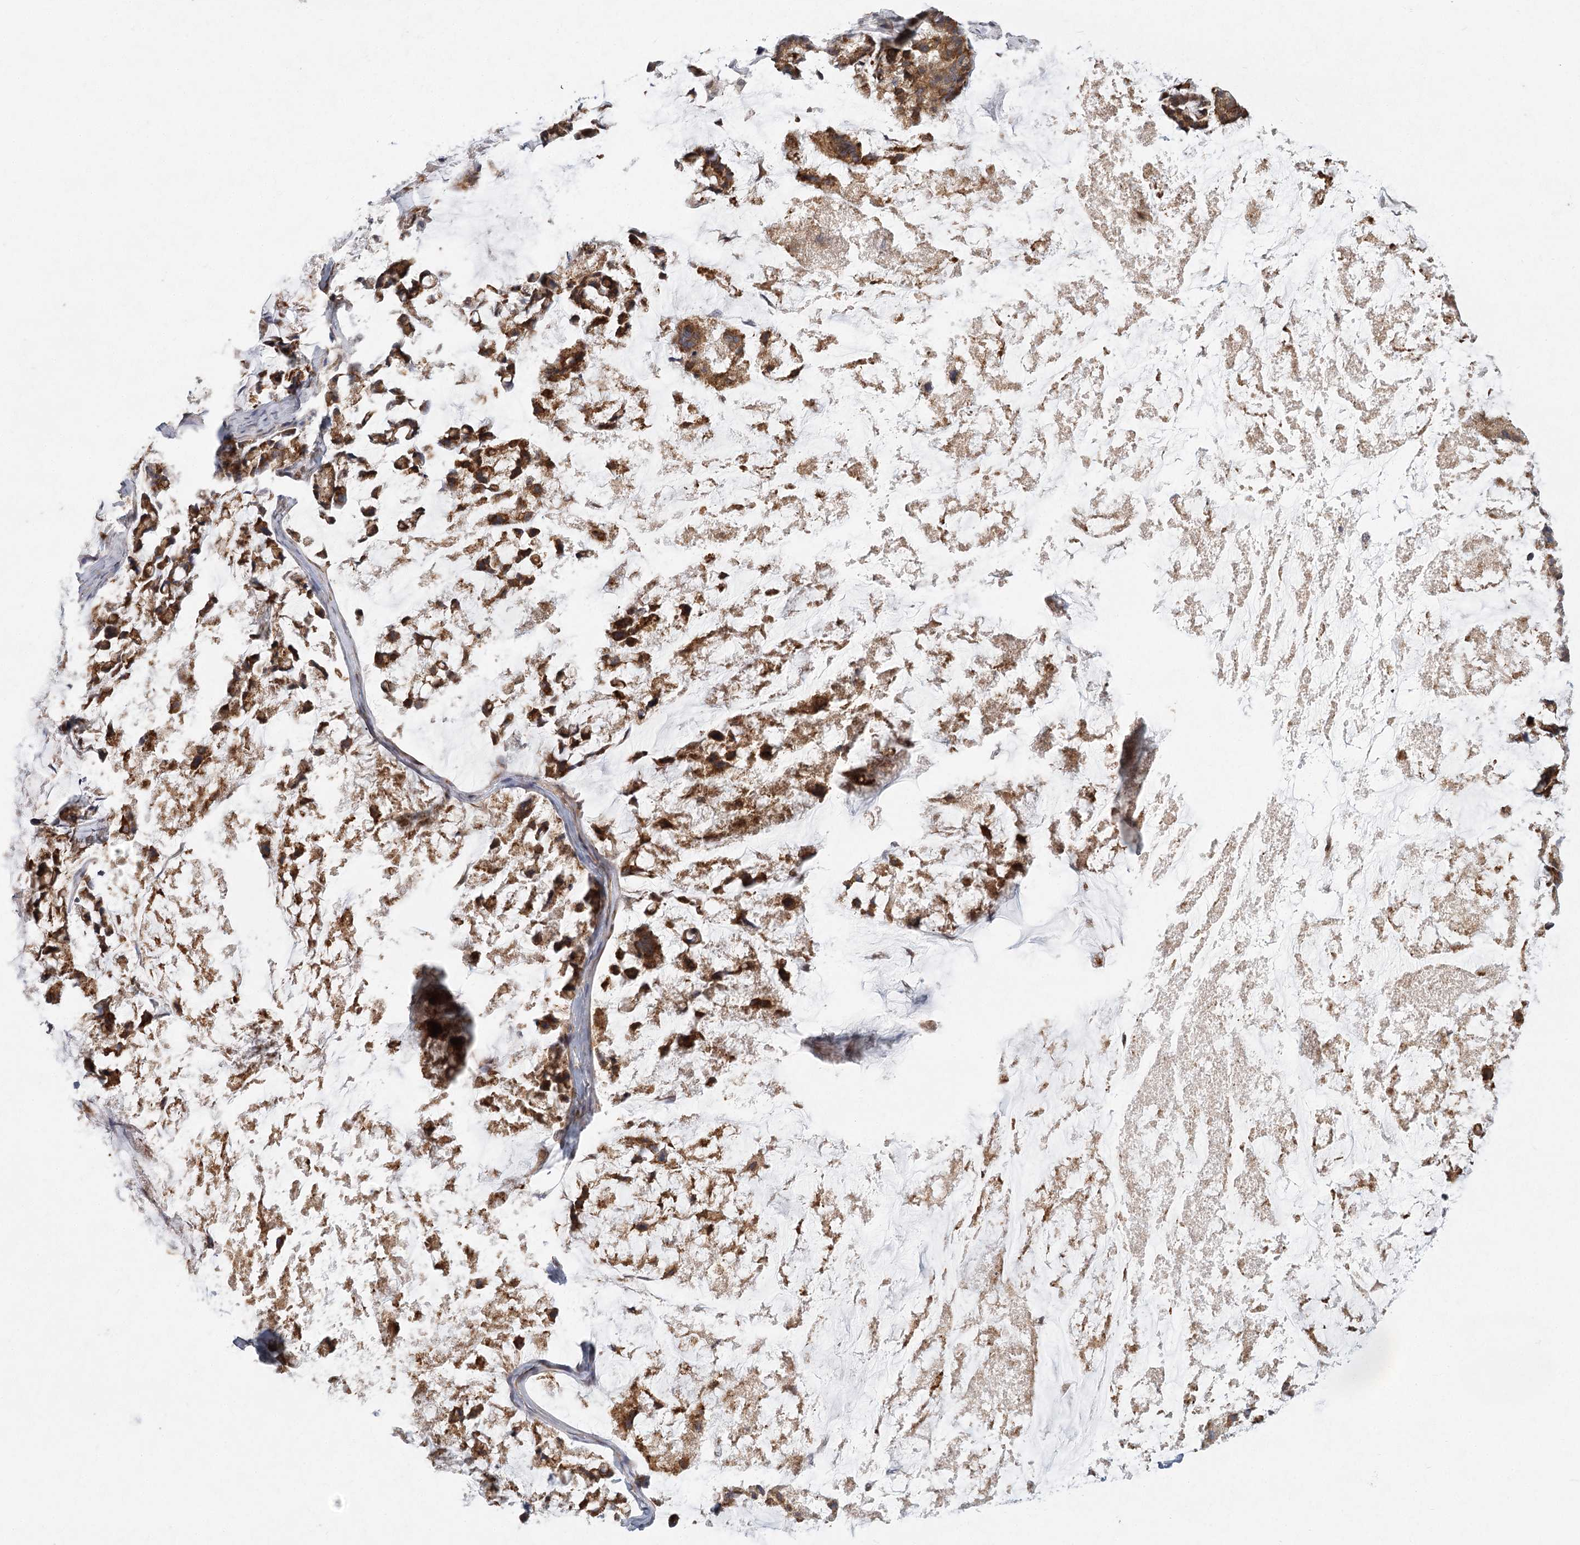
{"staining": {"intensity": "moderate", "quantity": ">75%", "location": "cytoplasmic/membranous"}, "tissue": "stomach cancer", "cell_type": "Tumor cells", "image_type": "cancer", "snomed": [{"axis": "morphology", "description": "Adenocarcinoma, NOS"}, {"axis": "topography", "description": "Stomach, lower"}], "caption": "Stomach adenocarcinoma tissue displays moderate cytoplasmic/membranous expression in approximately >75% of tumor cells", "gene": "MEPE", "patient": {"sex": "male", "age": 67}}